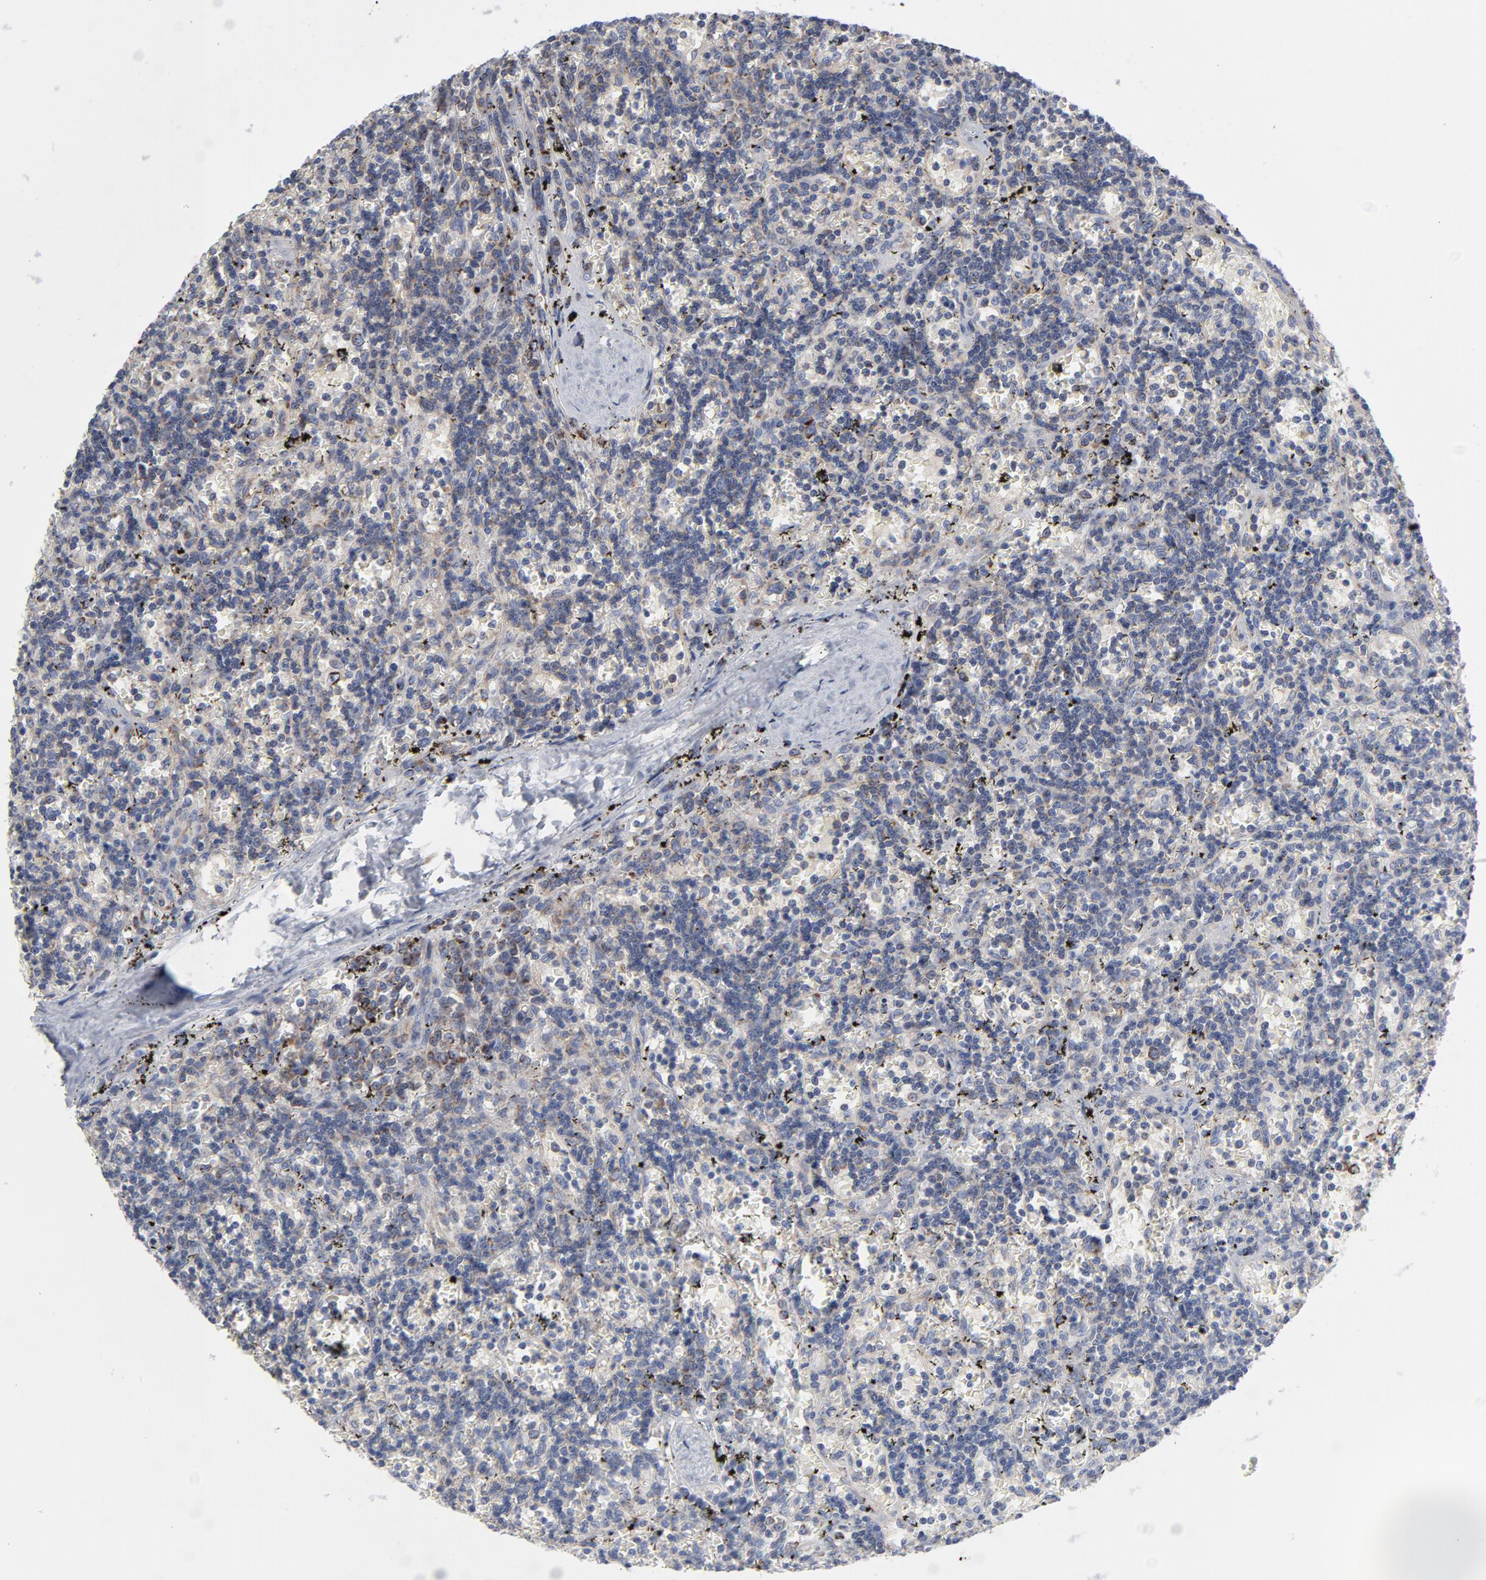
{"staining": {"intensity": "weak", "quantity": "<25%", "location": "cytoplasmic/membranous"}, "tissue": "lymphoma", "cell_type": "Tumor cells", "image_type": "cancer", "snomed": [{"axis": "morphology", "description": "Malignant lymphoma, non-Hodgkin's type, Low grade"}, {"axis": "topography", "description": "Spleen"}], "caption": "The histopathology image reveals no staining of tumor cells in lymphoma.", "gene": "OXA1L", "patient": {"sex": "male", "age": 60}}